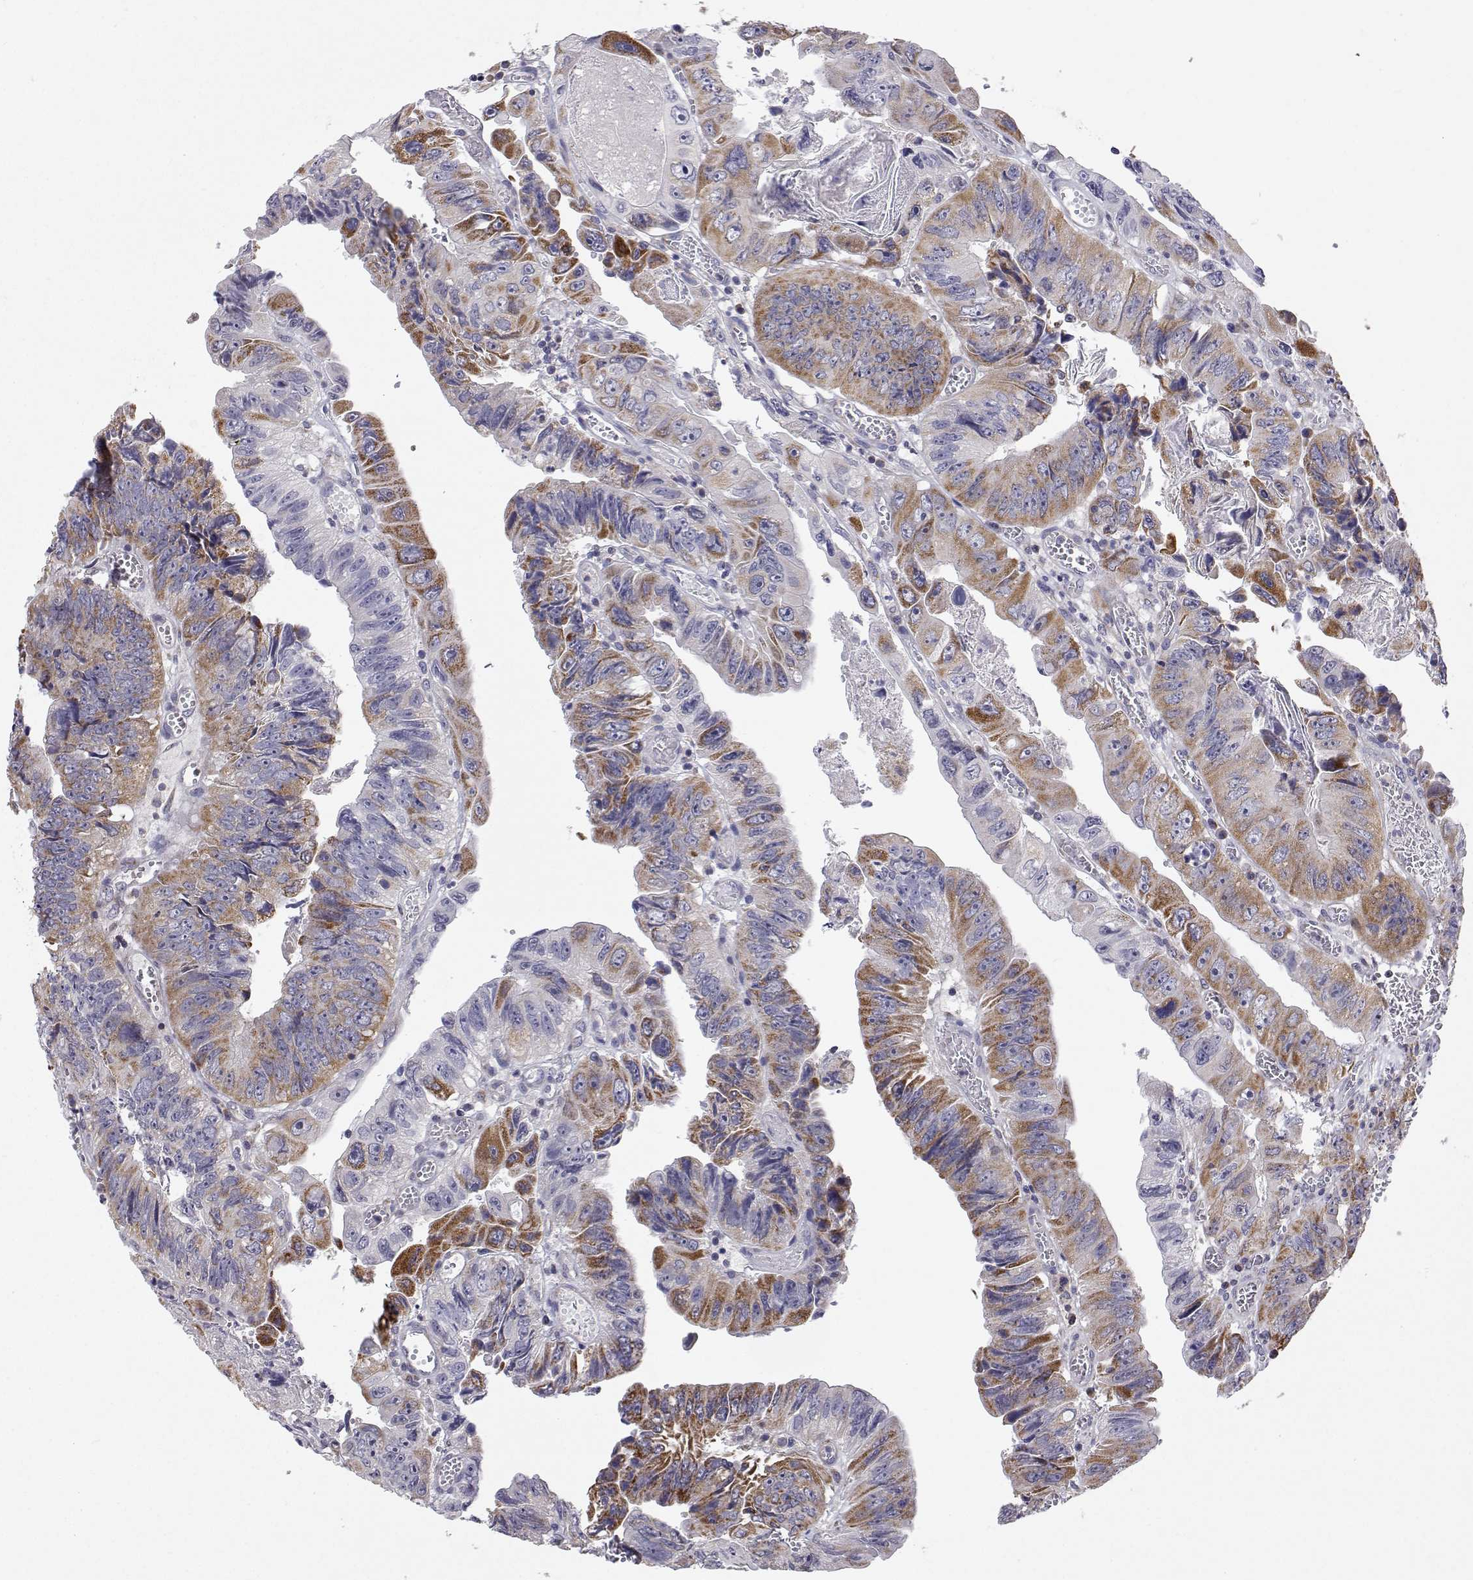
{"staining": {"intensity": "moderate", "quantity": "25%-75%", "location": "cytoplasmic/membranous"}, "tissue": "colorectal cancer", "cell_type": "Tumor cells", "image_type": "cancer", "snomed": [{"axis": "morphology", "description": "Adenocarcinoma, NOS"}, {"axis": "topography", "description": "Colon"}], "caption": "Protein expression by immunohistochemistry (IHC) displays moderate cytoplasmic/membranous staining in approximately 25%-75% of tumor cells in colorectal cancer.", "gene": "MRPL3", "patient": {"sex": "female", "age": 84}}